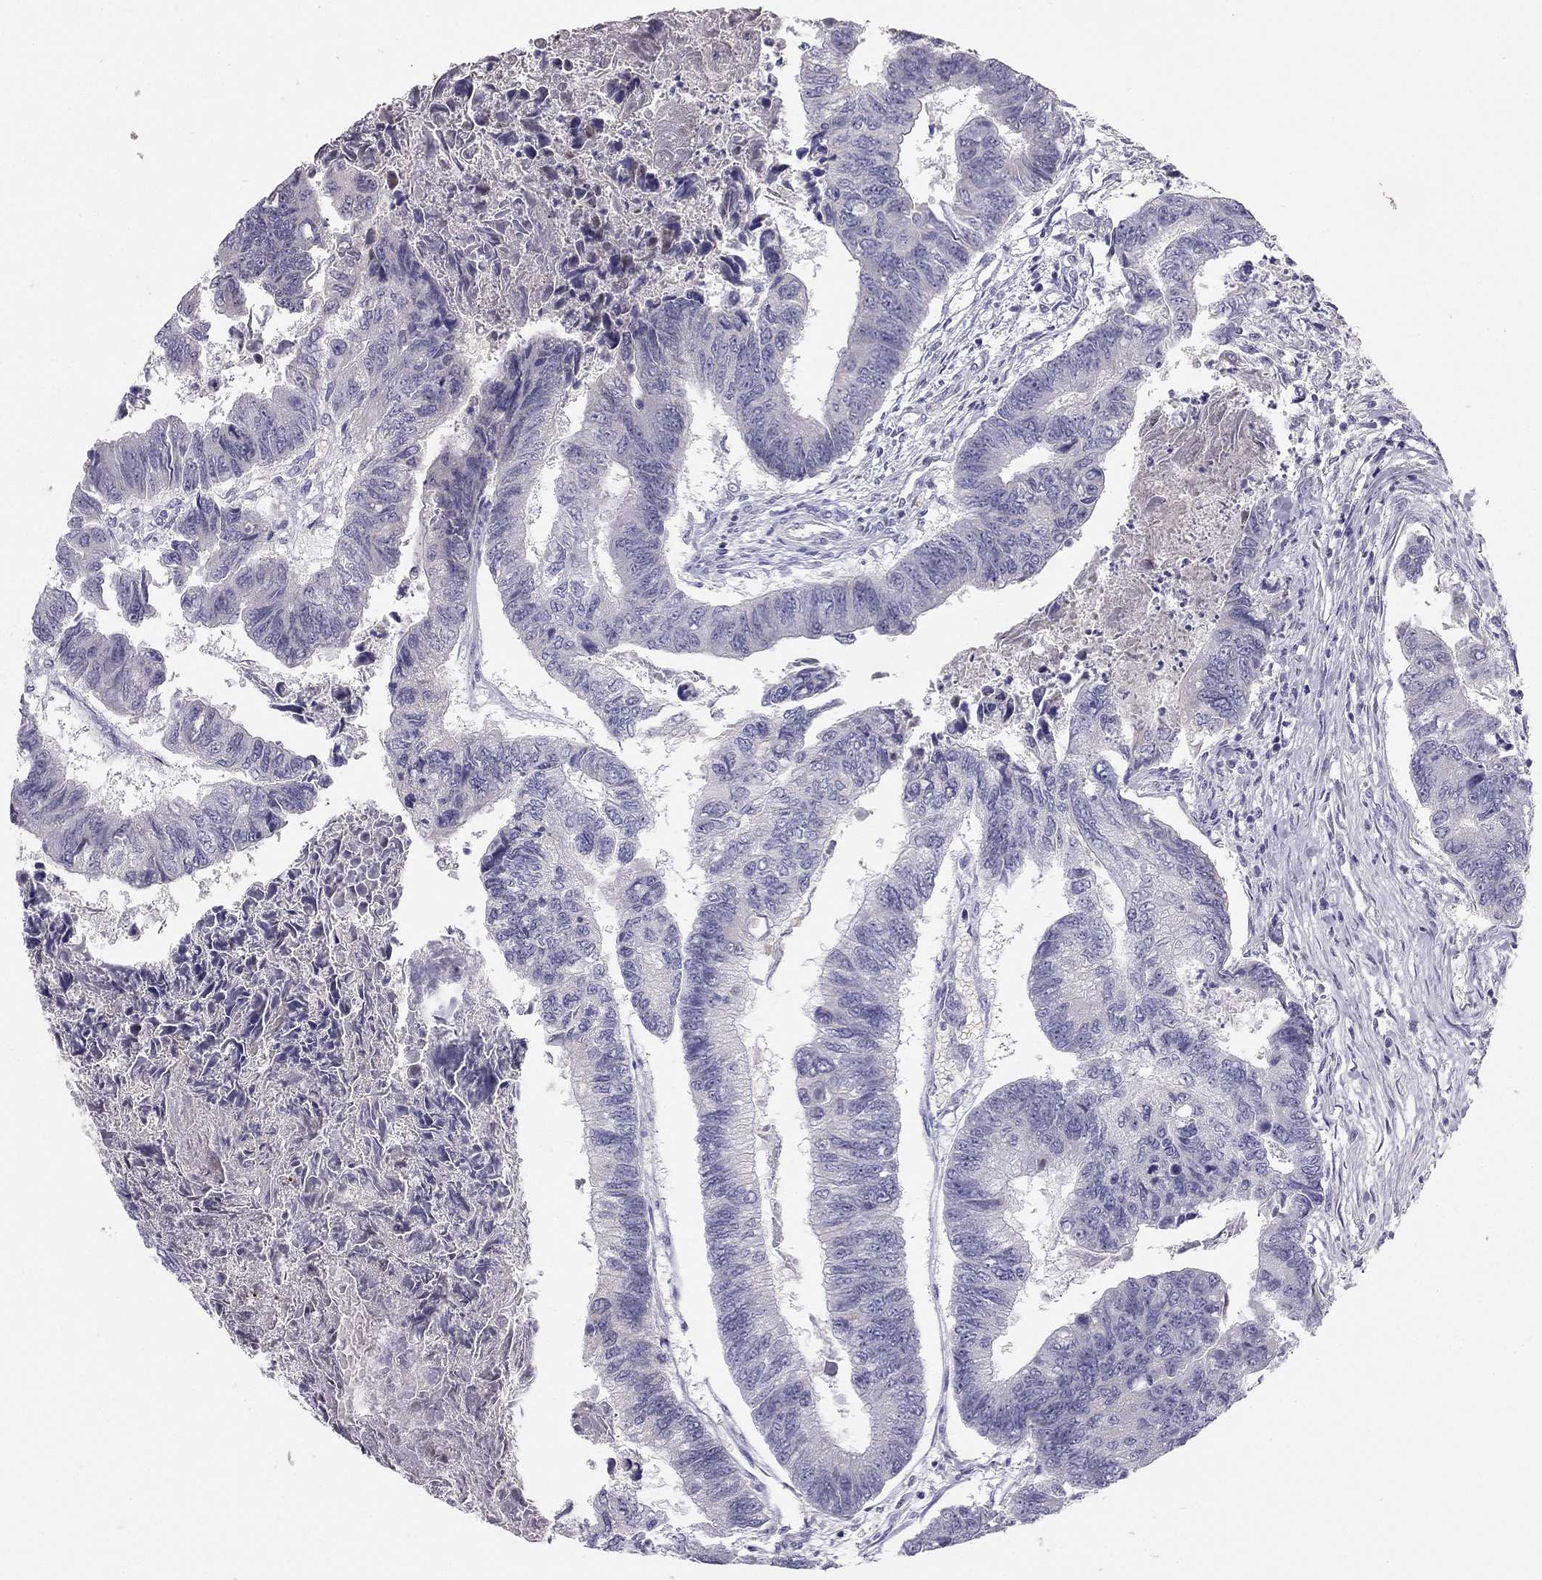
{"staining": {"intensity": "negative", "quantity": "none", "location": "none"}, "tissue": "colorectal cancer", "cell_type": "Tumor cells", "image_type": "cancer", "snomed": [{"axis": "morphology", "description": "Adenocarcinoma, NOS"}, {"axis": "topography", "description": "Colon"}], "caption": "The micrograph demonstrates no significant staining in tumor cells of colorectal cancer (adenocarcinoma).", "gene": "RHD", "patient": {"sex": "female", "age": 65}}